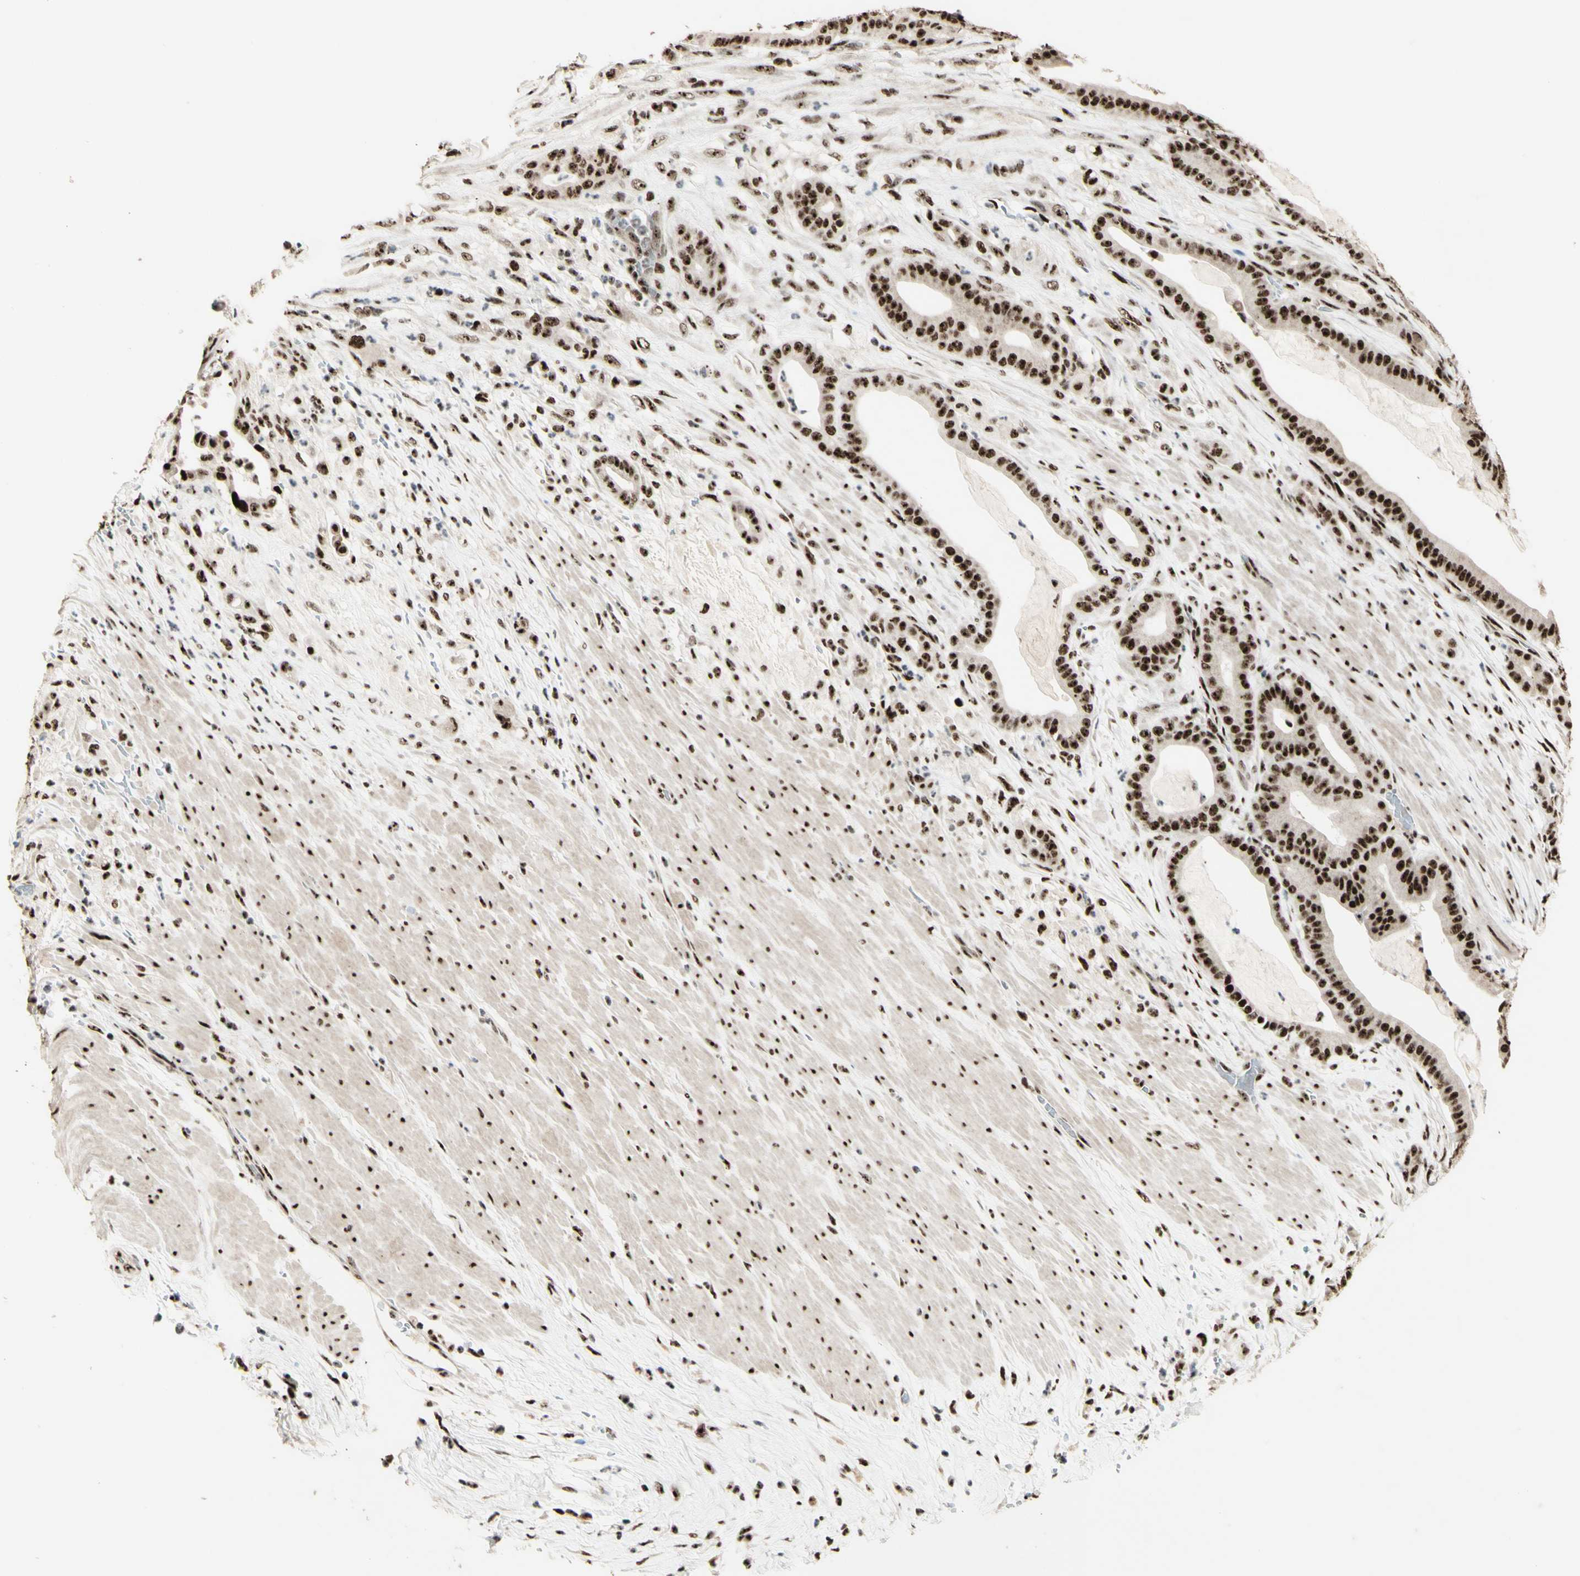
{"staining": {"intensity": "strong", "quantity": ">75%", "location": "nuclear"}, "tissue": "pancreatic cancer", "cell_type": "Tumor cells", "image_type": "cancer", "snomed": [{"axis": "morphology", "description": "Adenocarcinoma, NOS"}, {"axis": "topography", "description": "Pancreas"}], "caption": "Human pancreatic adenocarcinoma stained with a protein marker displays strong staining in tumor cells.", "gene": "DHX9", "patient": {"sex": "male", "age": 63}}